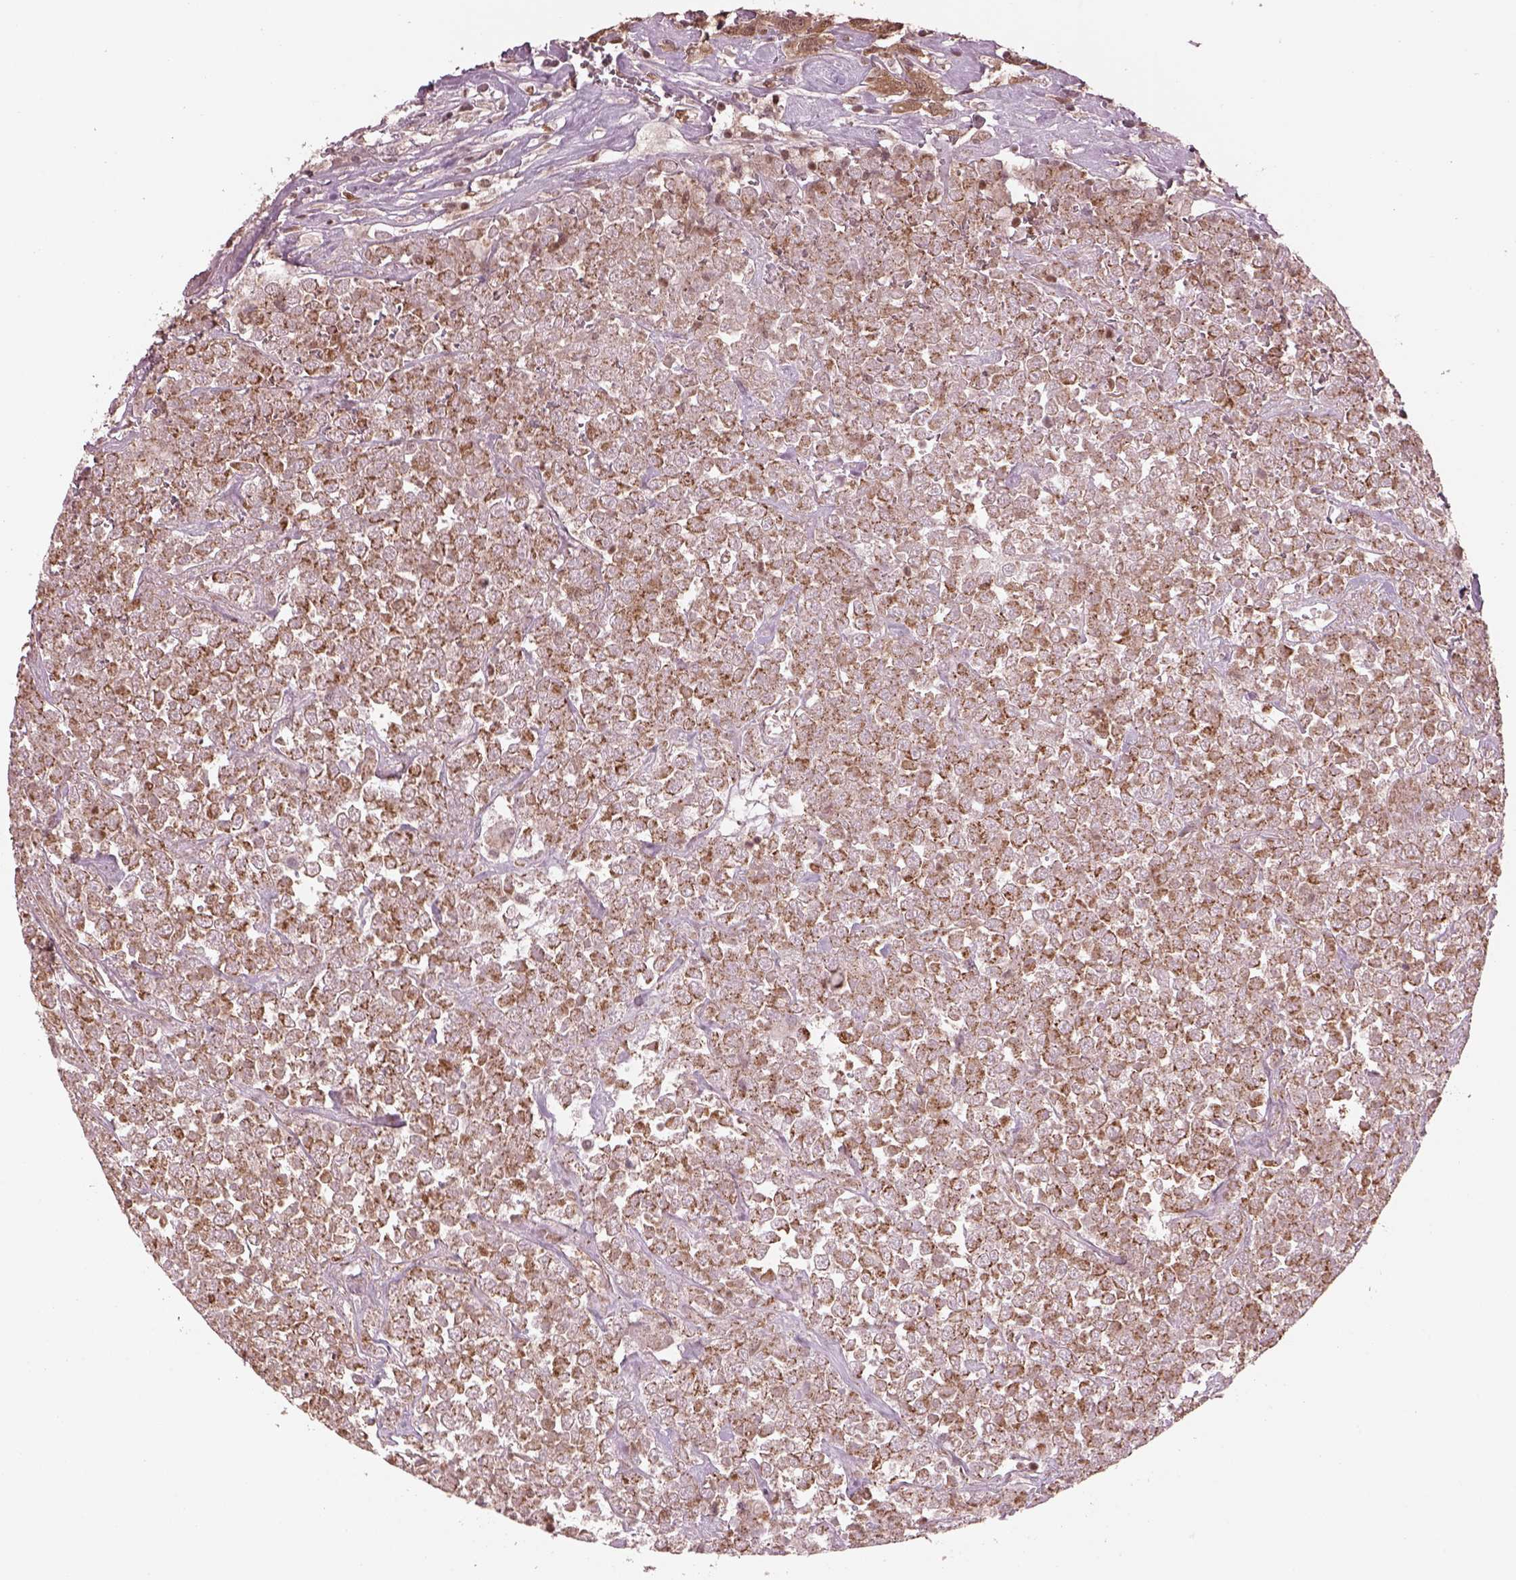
{"staining": {"intensity": "moderate", "quantity": ">75%", "location": "cytoplasmic/membranous"}, "tissue": "testis cancer", "cell_type": "Tumor cells", "image_type": "cancer", "snomed": [{"axis": "morphology", "description": "Seminoma, NOS"}, {"axis": "topography", "description": "Testis"}], "caption": "A photomicrograph of human seminoma (testis) stained for a protein shows moderate cytoplasmic/membranous brown staining in tumor cells. The protein is shown in brown color, while the nuclei are stained blue.", "gene": "SRI", "patient": {"sex": "male", "age": 59}}